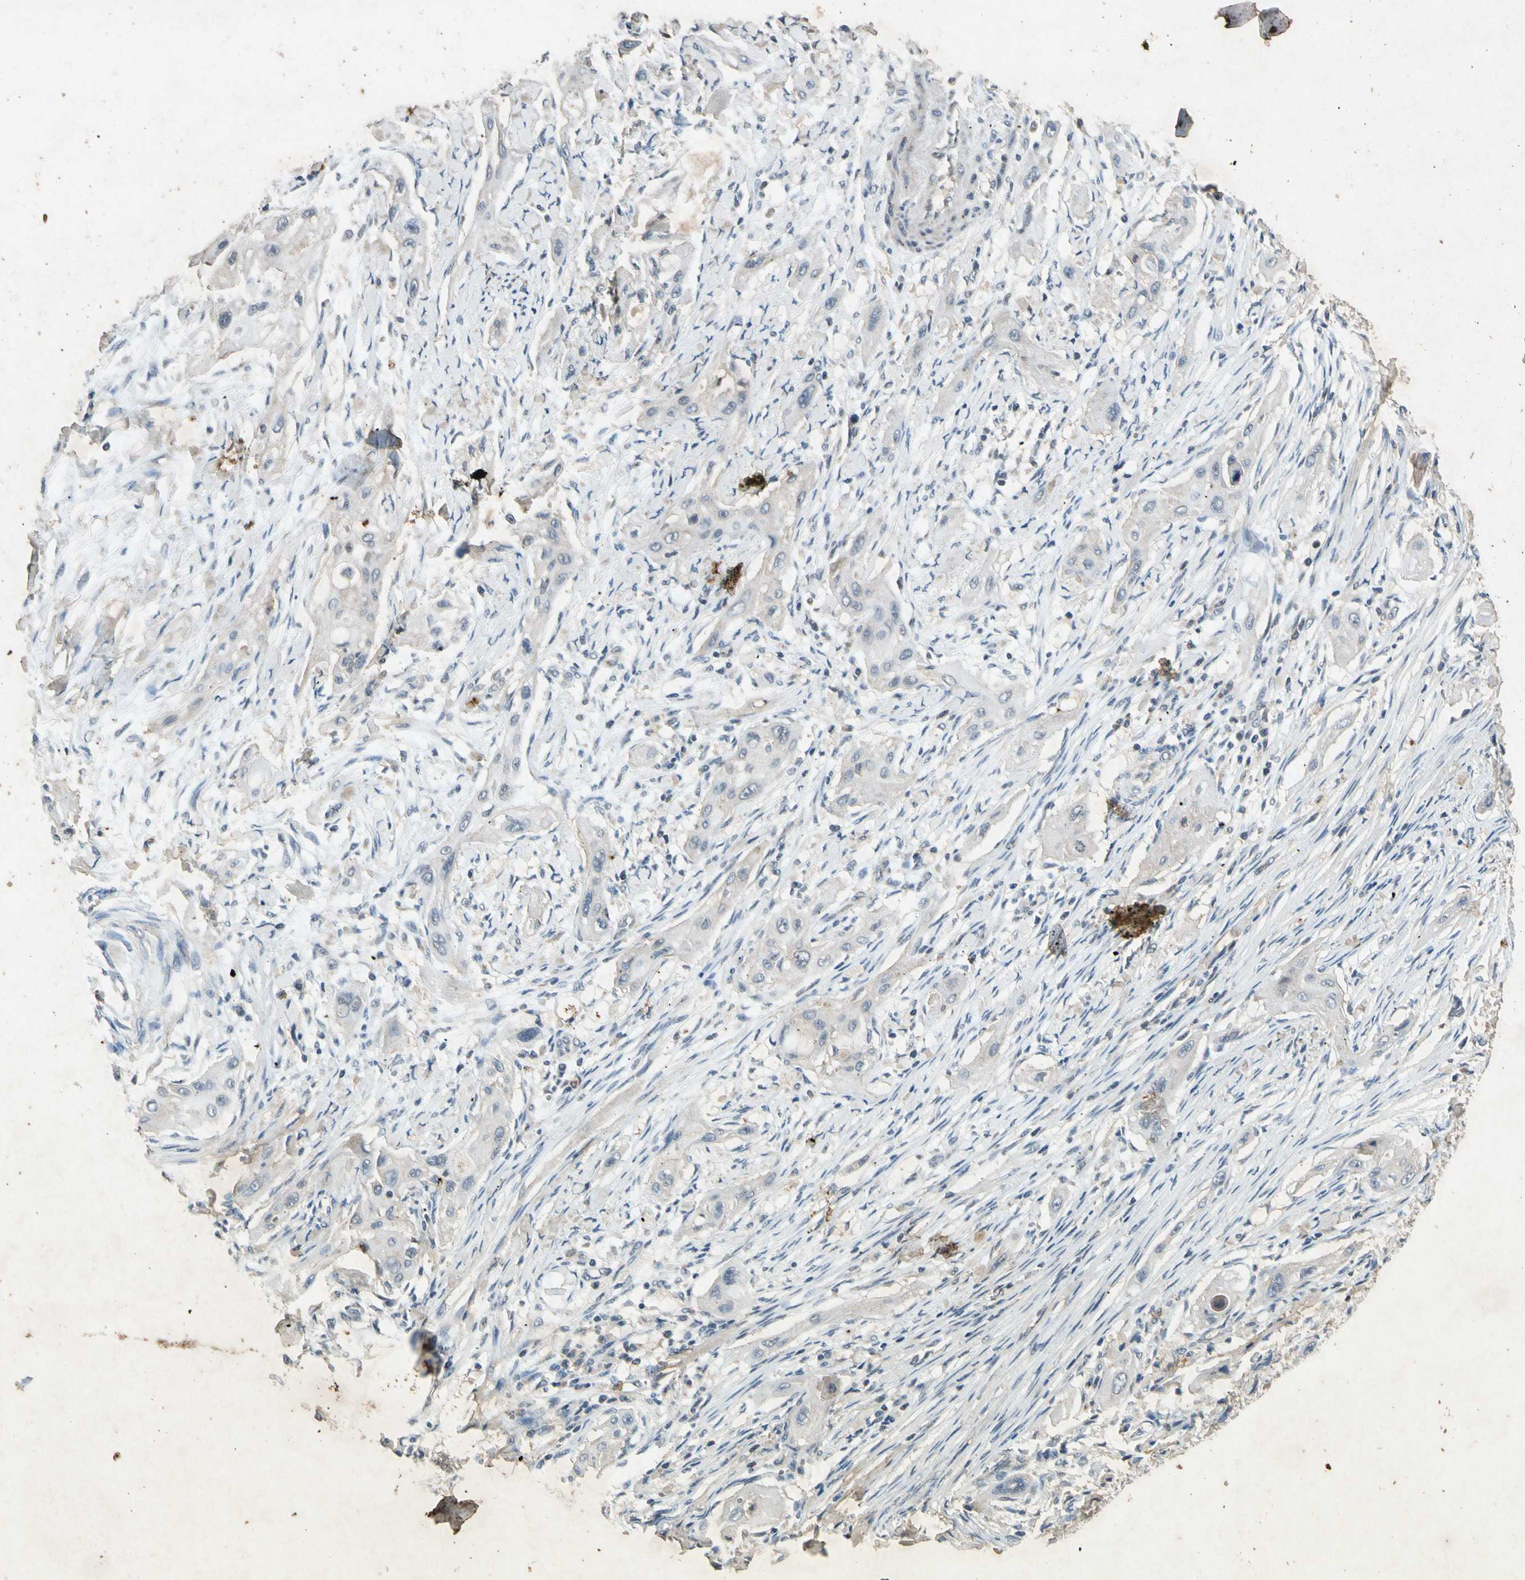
{"staining": {"intensity": "weak", "quantity": "<25%", "location": "cytoplasmic/membranous"}, "tissue": "lung cancer", "cell_type": "Tumor cells", "image_type": "cancer", "snomed": [{"axis": "morphology", "description": "Squamous cell carcinoma, NOS"}, {"axis": "topography", "description": "Lung"}], "caption": "Protein analysis of lung cancer (squamous cell carcinoma) shows no significant staining in tumor cells.", "gene": "GPLD1", "patient": {"sex": "female", "age": 47}}